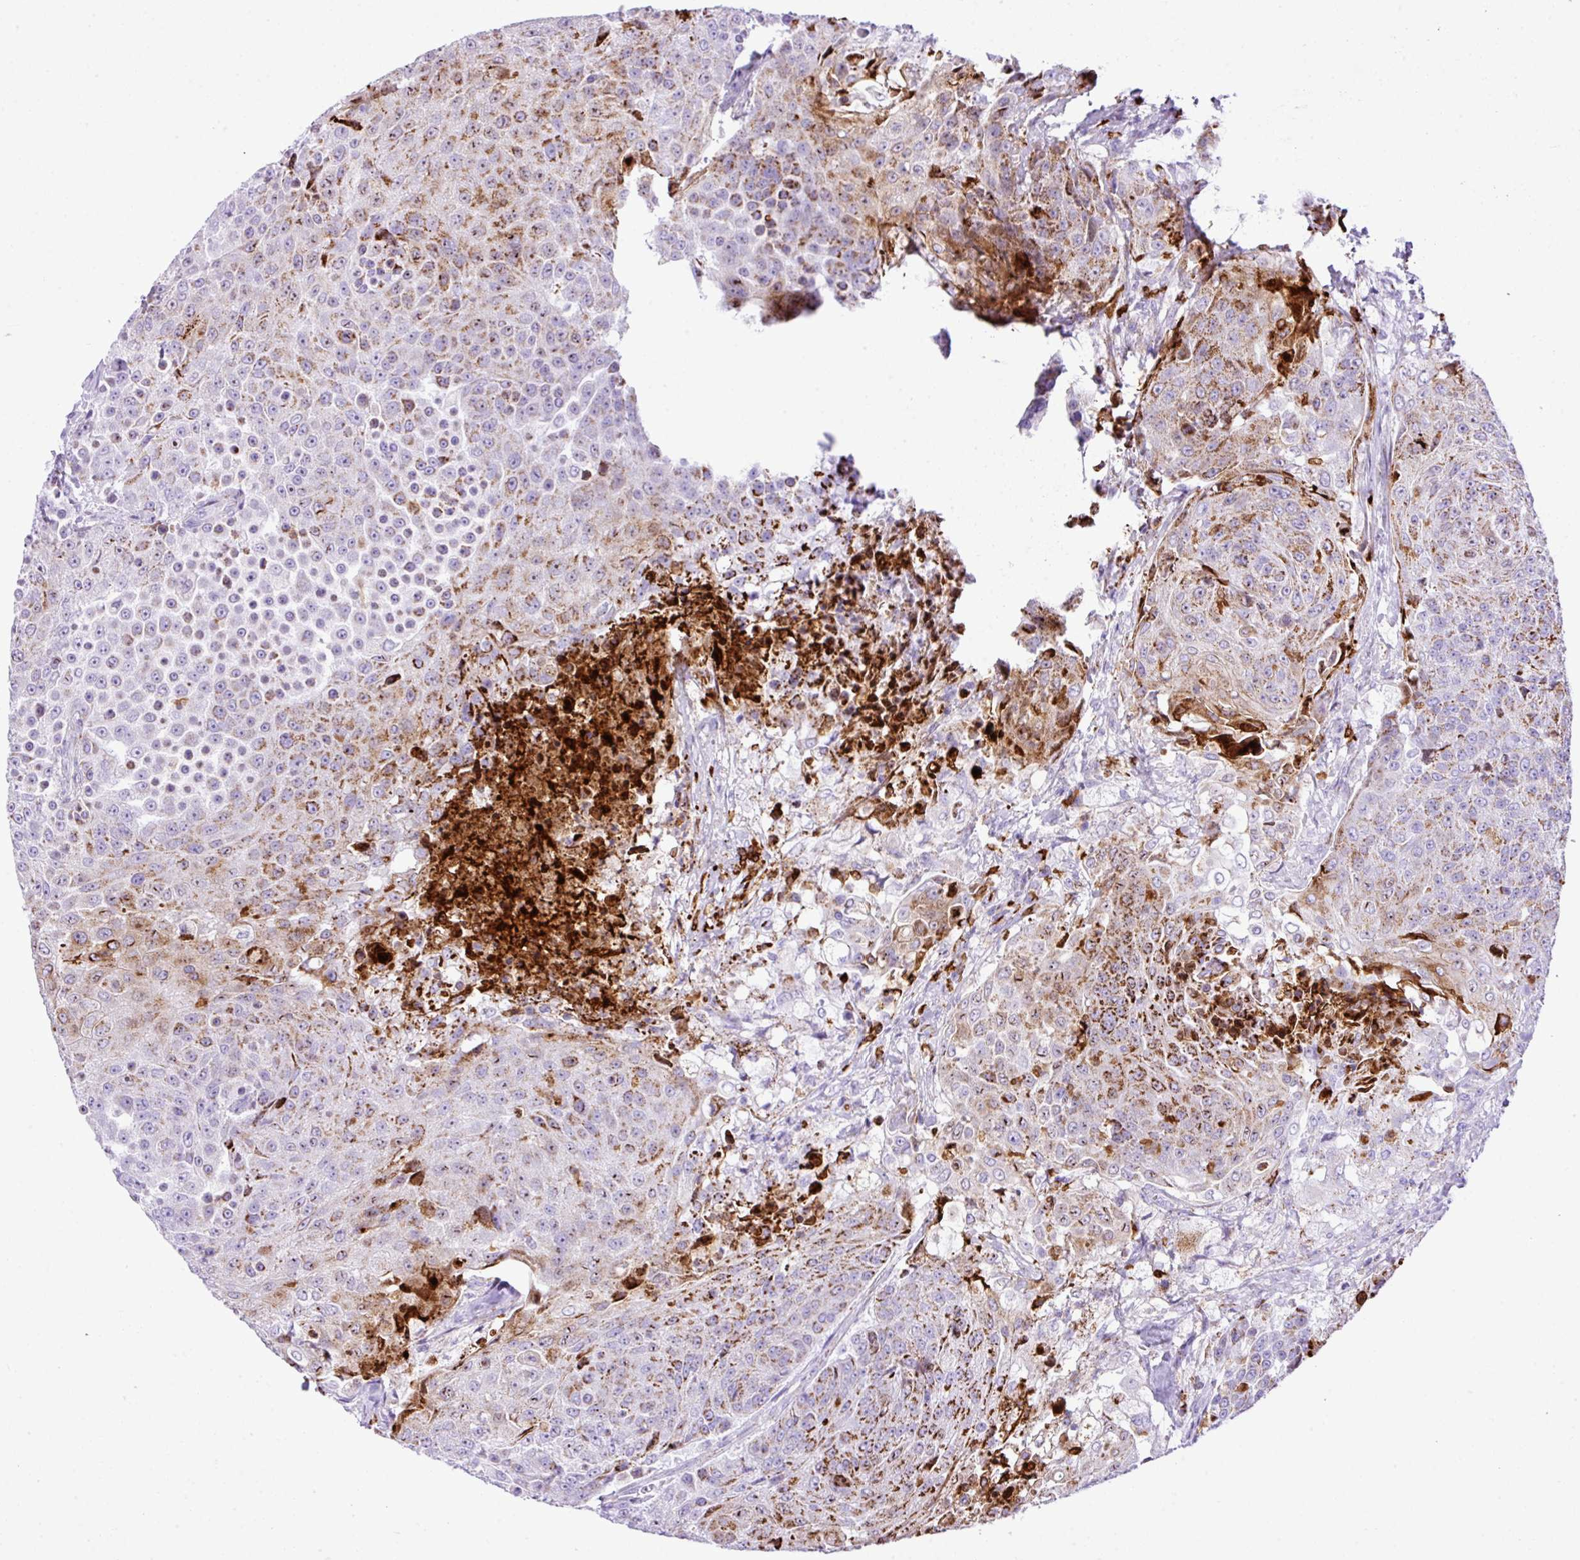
{"staining": {"intensity": "moderate", "quantity": ">75%", "location": "cytoplasmic/membranous"}, "tissue": "urothelial cancer", "cell_type": "Tumor cells", "image_type": "cancer", "snomed": [{"axis": "morphology", "description": "Urothelial carcinoma, High grade"}, {"axis": "topography", "description": "Urinary bladder"}], "caption": "Protein analysis of urothelial cancer tissue reveals moderate cytoplasmic/membranous positivity in about >75% of tumor cells.", "gene": "RCAN2", "patient": {"sex": "female", "age": 63}}